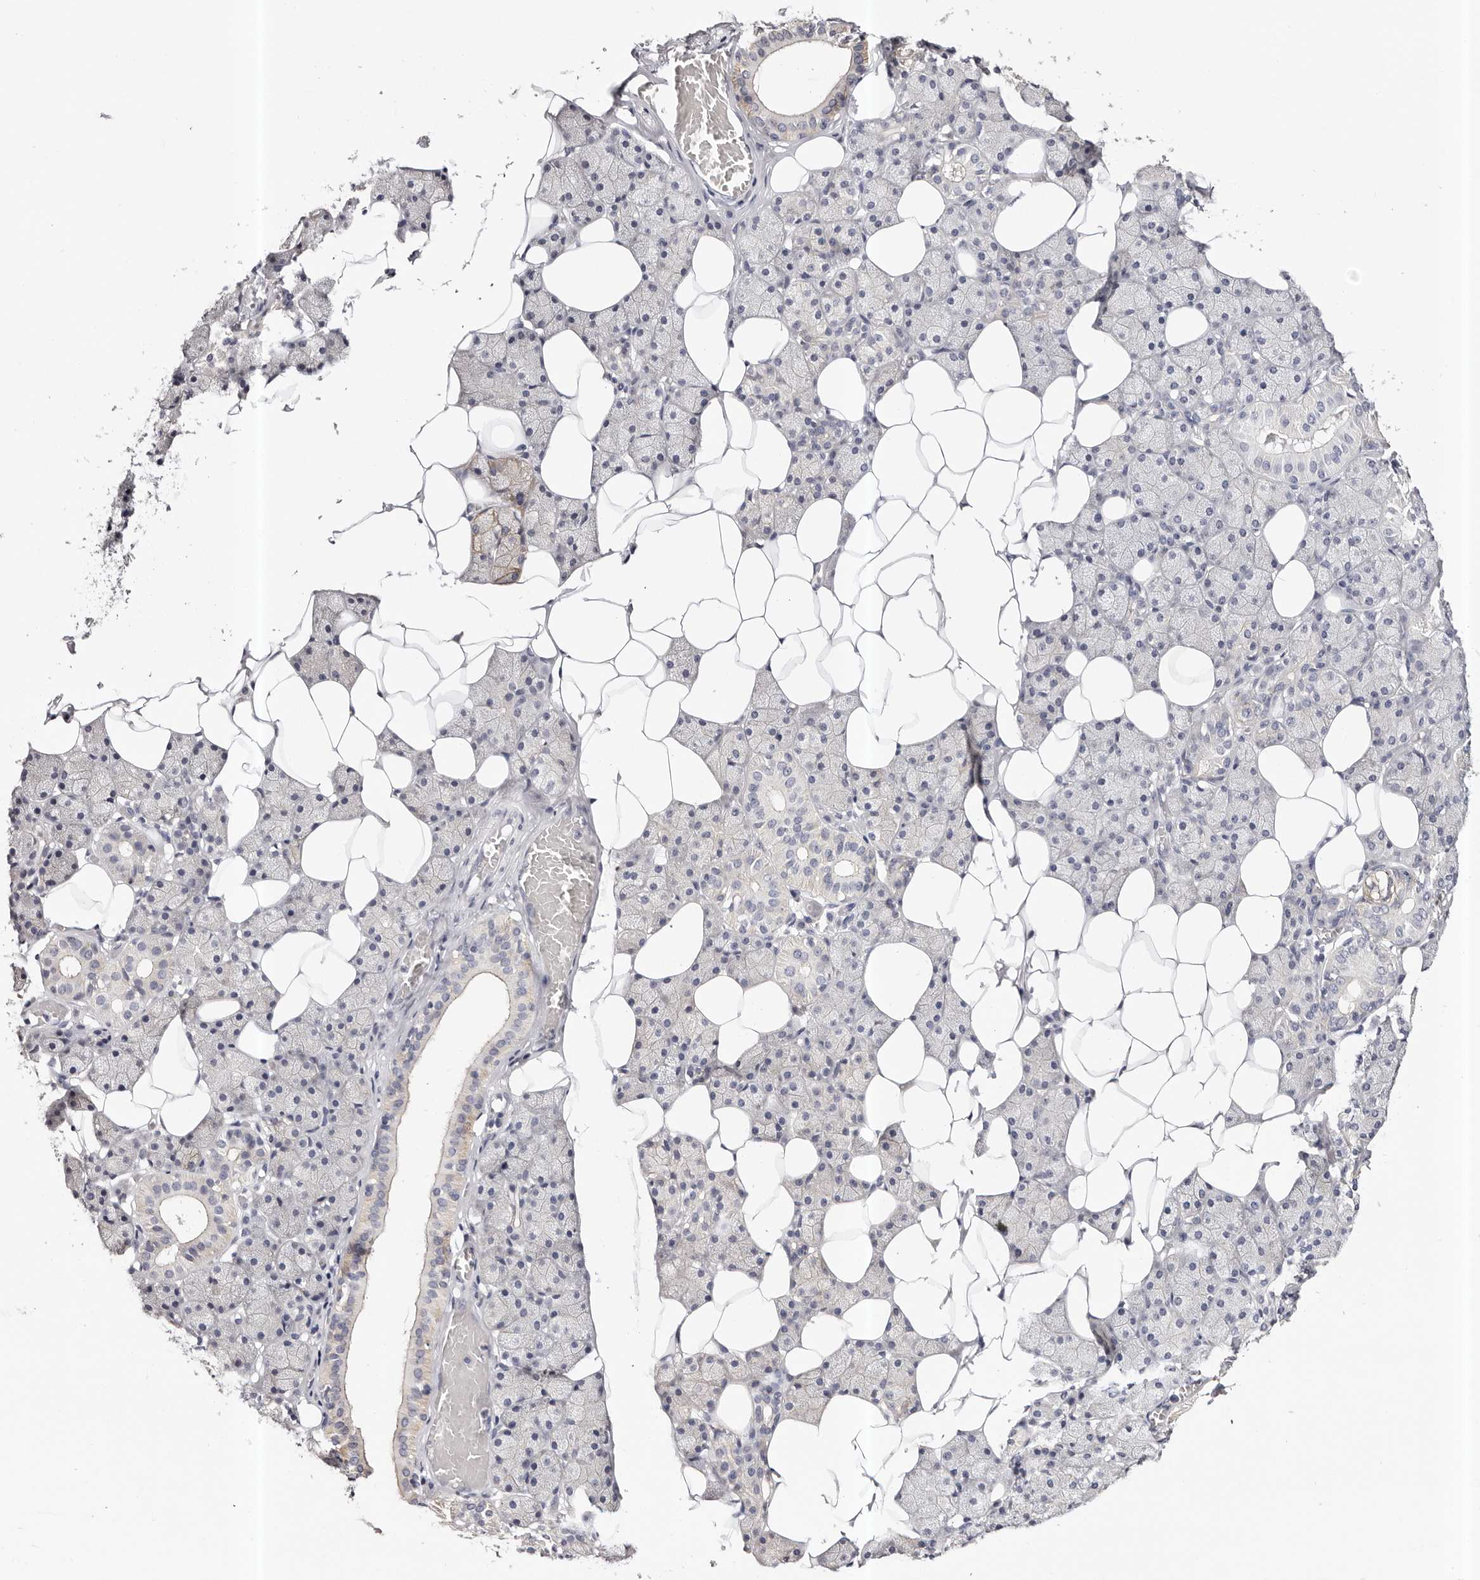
{"staining": {"intensity": "negative", "quantity": "none", "location": "none"}, "tissue": "salivary gland", "cell_type": "Glandular cells", "image_type": "normal", "snomed": [{"axis": "morphology", "description": "Normal tissue, NOS"}, {"axis": "topography", "description": "Salivary gland"}], "caption": "A micrograph of human salivary gland is negative for staining in glandular cells. (DAB (3,3'-diaminobenzidine) immunohistochemistry, high magnification).", "gene": "ROM1", "patient": {"sex": "female", "age": 33}}